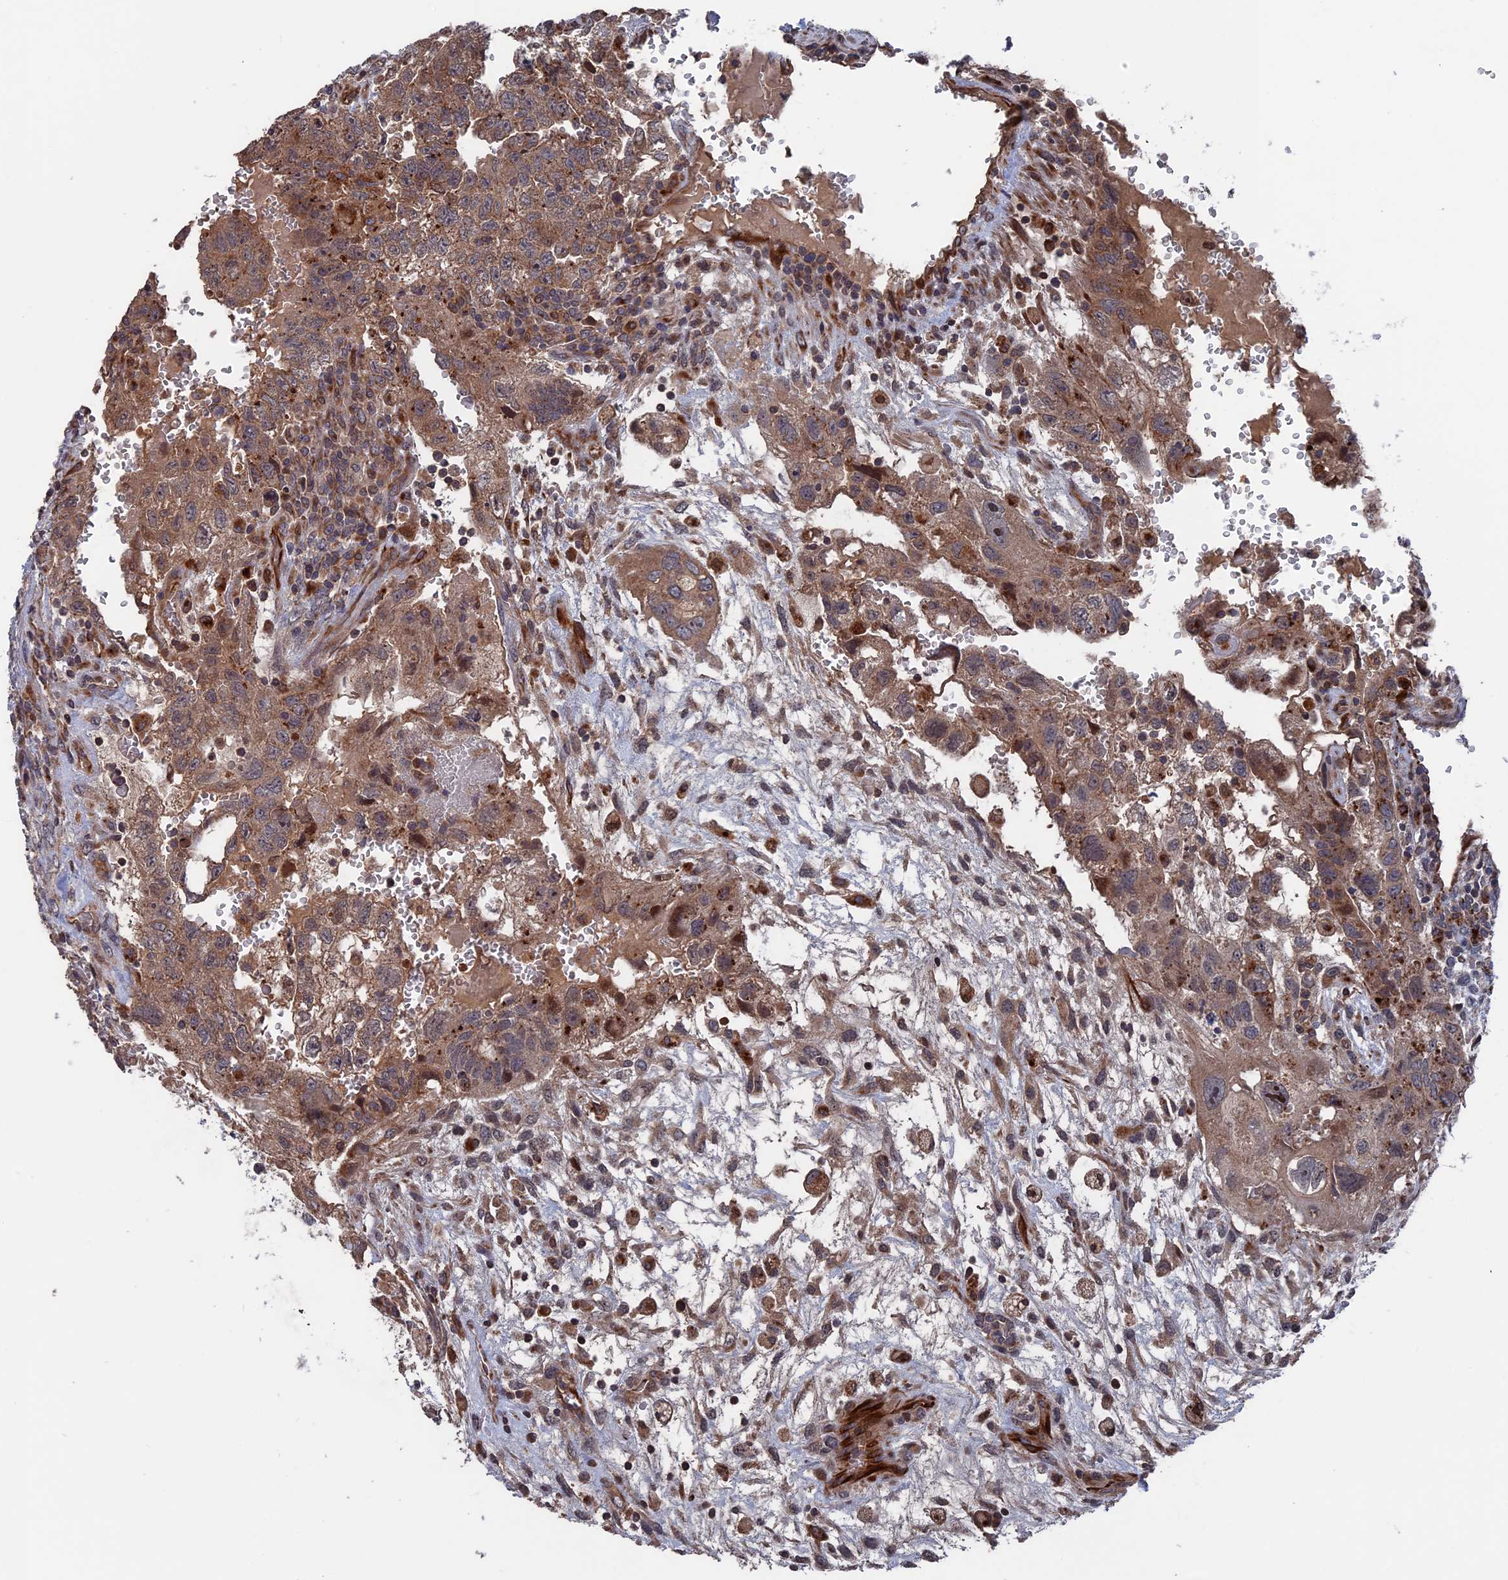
{"staining": {"intensity": "moderate", "quantity": ">75%", "location": "cytoplasmic/membranous"}, "tissue": "testis cancer", "cell_type": "Tumor cells", "image_type": "cancer", "snomed": [{"axis": "morphology", "description": "Carcinoma, Embryonal, NOS"}, {"axis": "topography", "description": "Testis"}], "caption": "Tumor cells demonstrate moderate cytoplasmic/membranous staining in approximately >75% of cells in testis embryonal carcinoma.", "gene": "PLA2G15", "patient": {"sex": "male", "age": 36}}